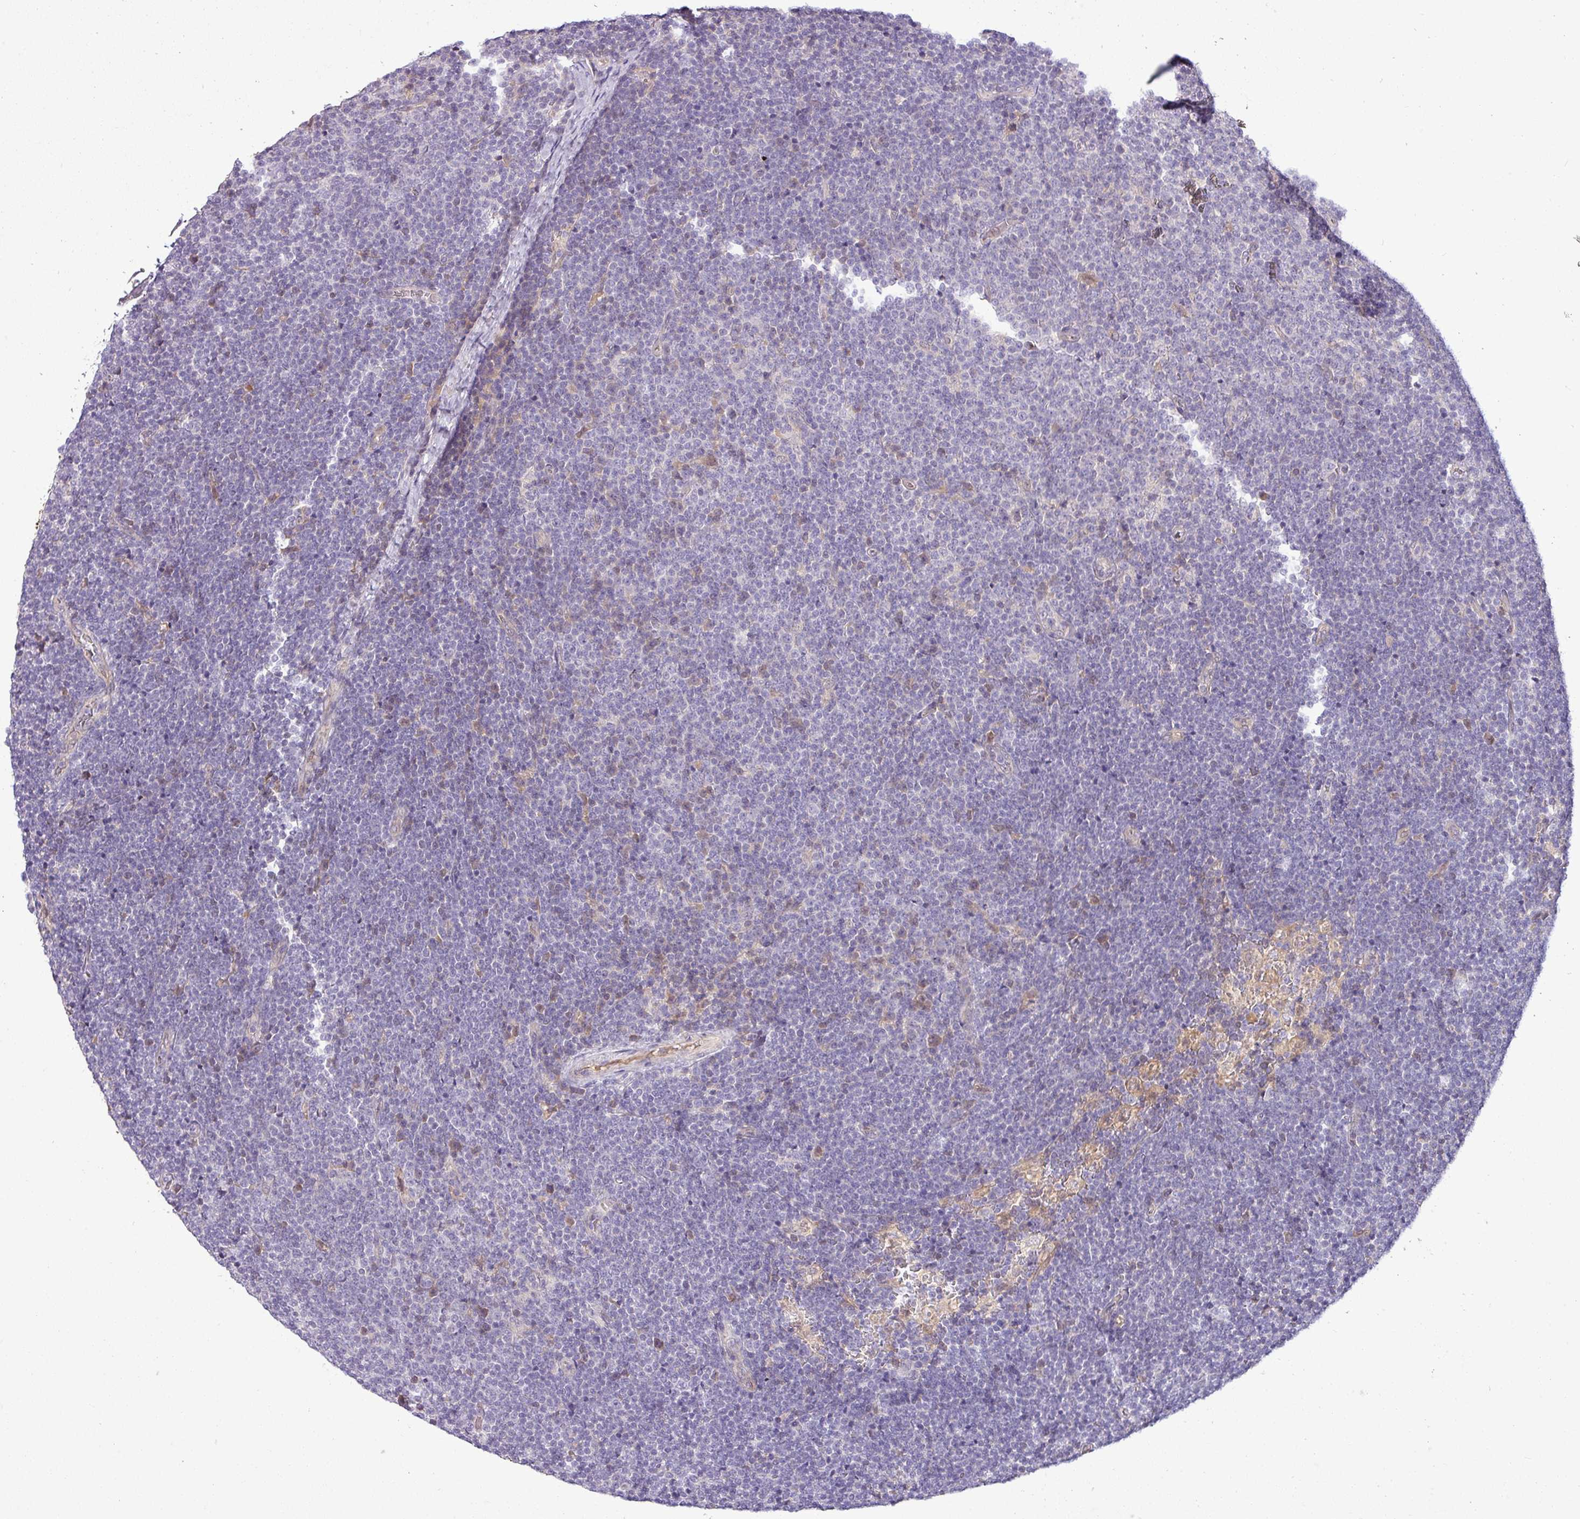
{"staining": {"intensity": "negative", "quantity": "none", "location": "none"}, "tissue": "lymphoma", "cell_type": "Tumor cells", "image_type": "cancer", "snomed": [{"axis": "morphology", "description": "Malignant lymphoma, non-Hodgkin's type, Low grade"}, {"axis": "topography", "description": "Lymph node"}], "caption": "Tumor cells show no significant positivity in lymphoma. Nuclei are stained in blue.", "gene": "APOM", "patient": {"sex": "male", "age": 48}}